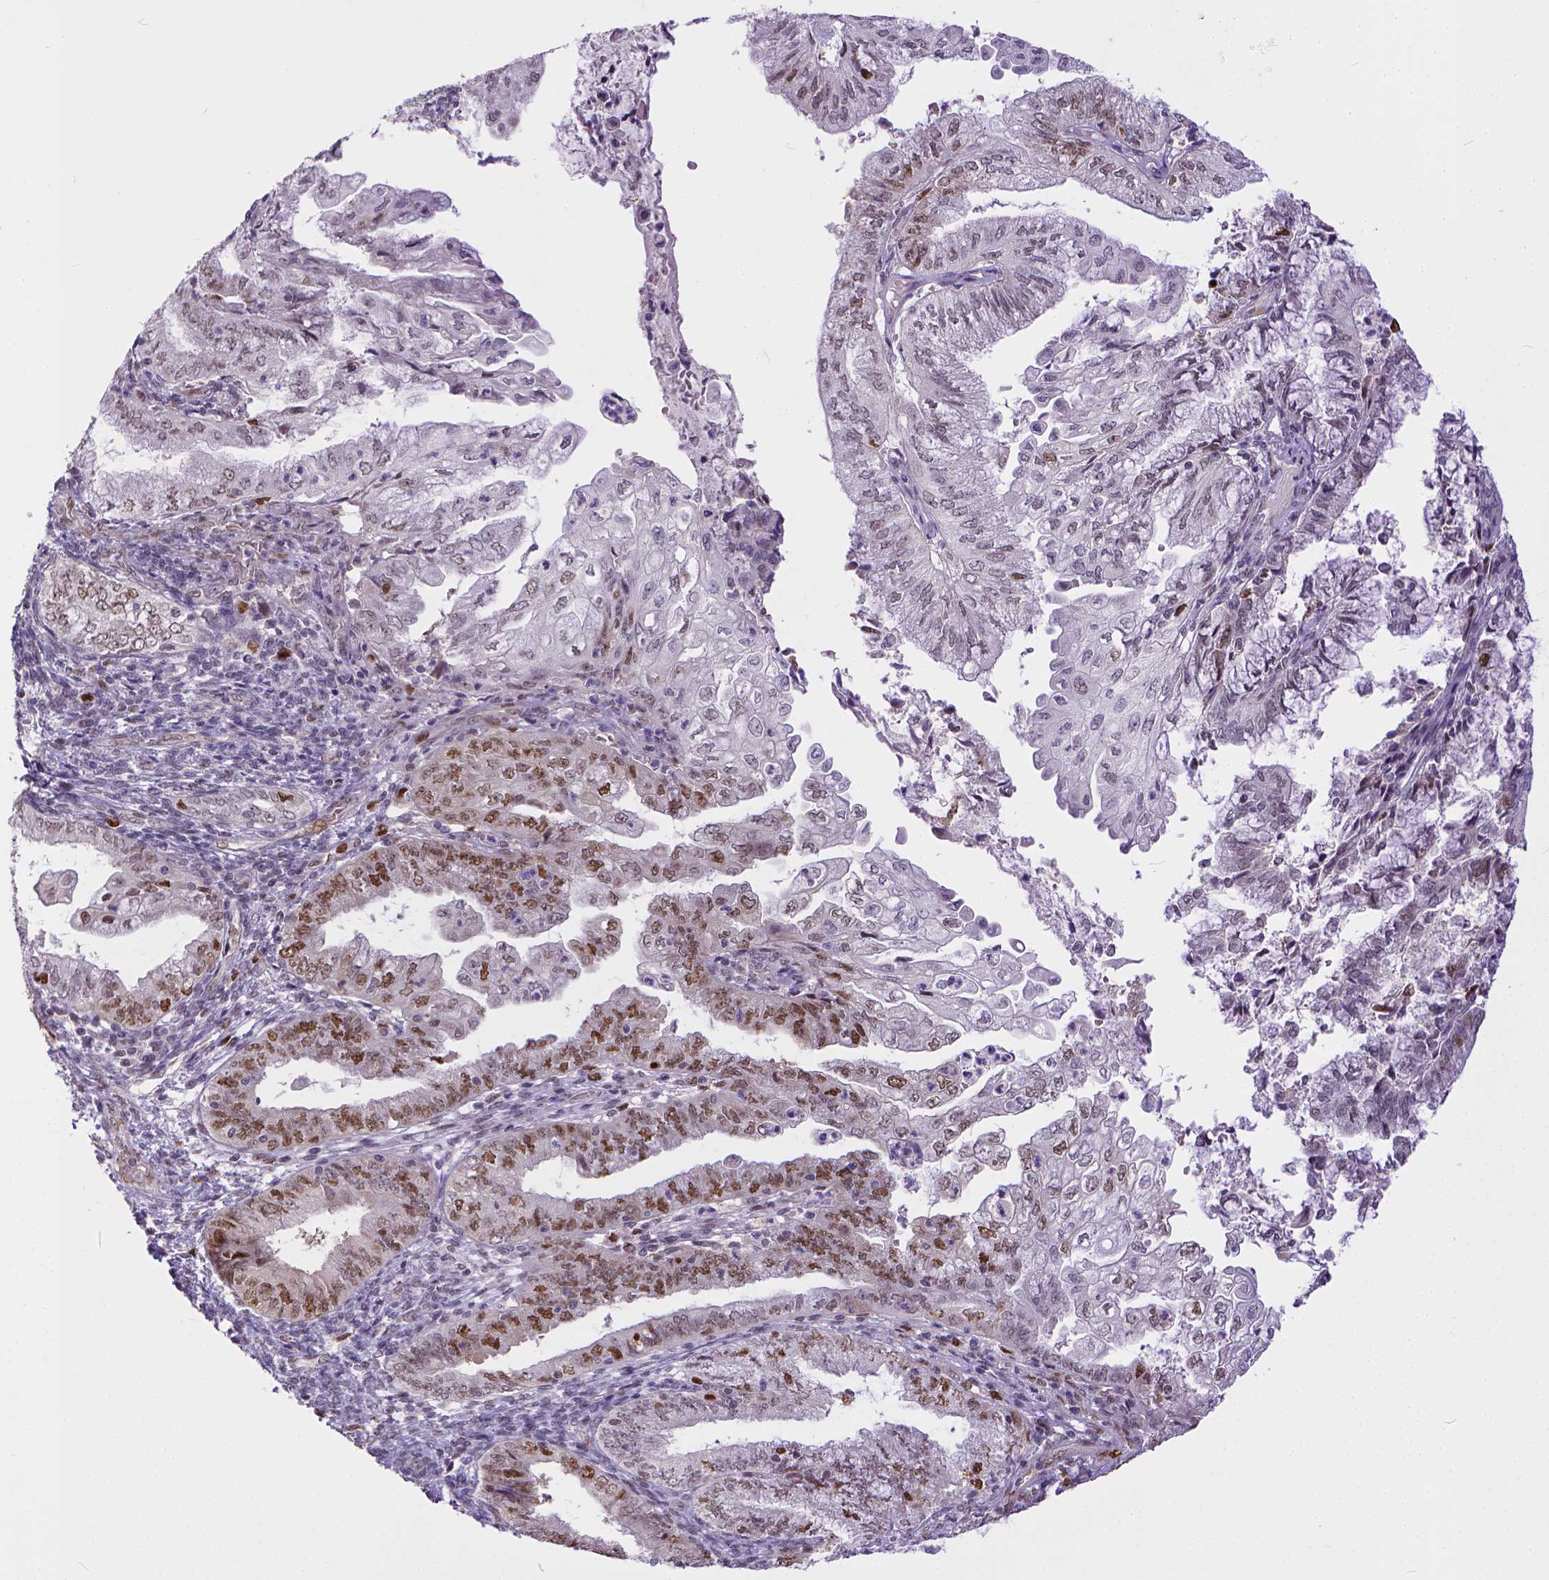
{"staining": {"intensity": "moderate", "quantity": "25%-75%", "location": "nuclear"}, "tissue": "endometrial cancer", "cell_type": "Tumor cells", "image_type": "cancer", "snomed": [{"axis": "morphology", "description": "Adenocarcinoma, NOS"}, {"axis": "topography", "description": "Endometrium"}], "caption": "Adenocarcinoma (endometrial) was stained to show a protein in brown. There is medium levels of moderate nuclear expression in about 25%-75% of tumor cells.", "gene": "ERCC1", "patient": {"sex": "female", "age": 55}}